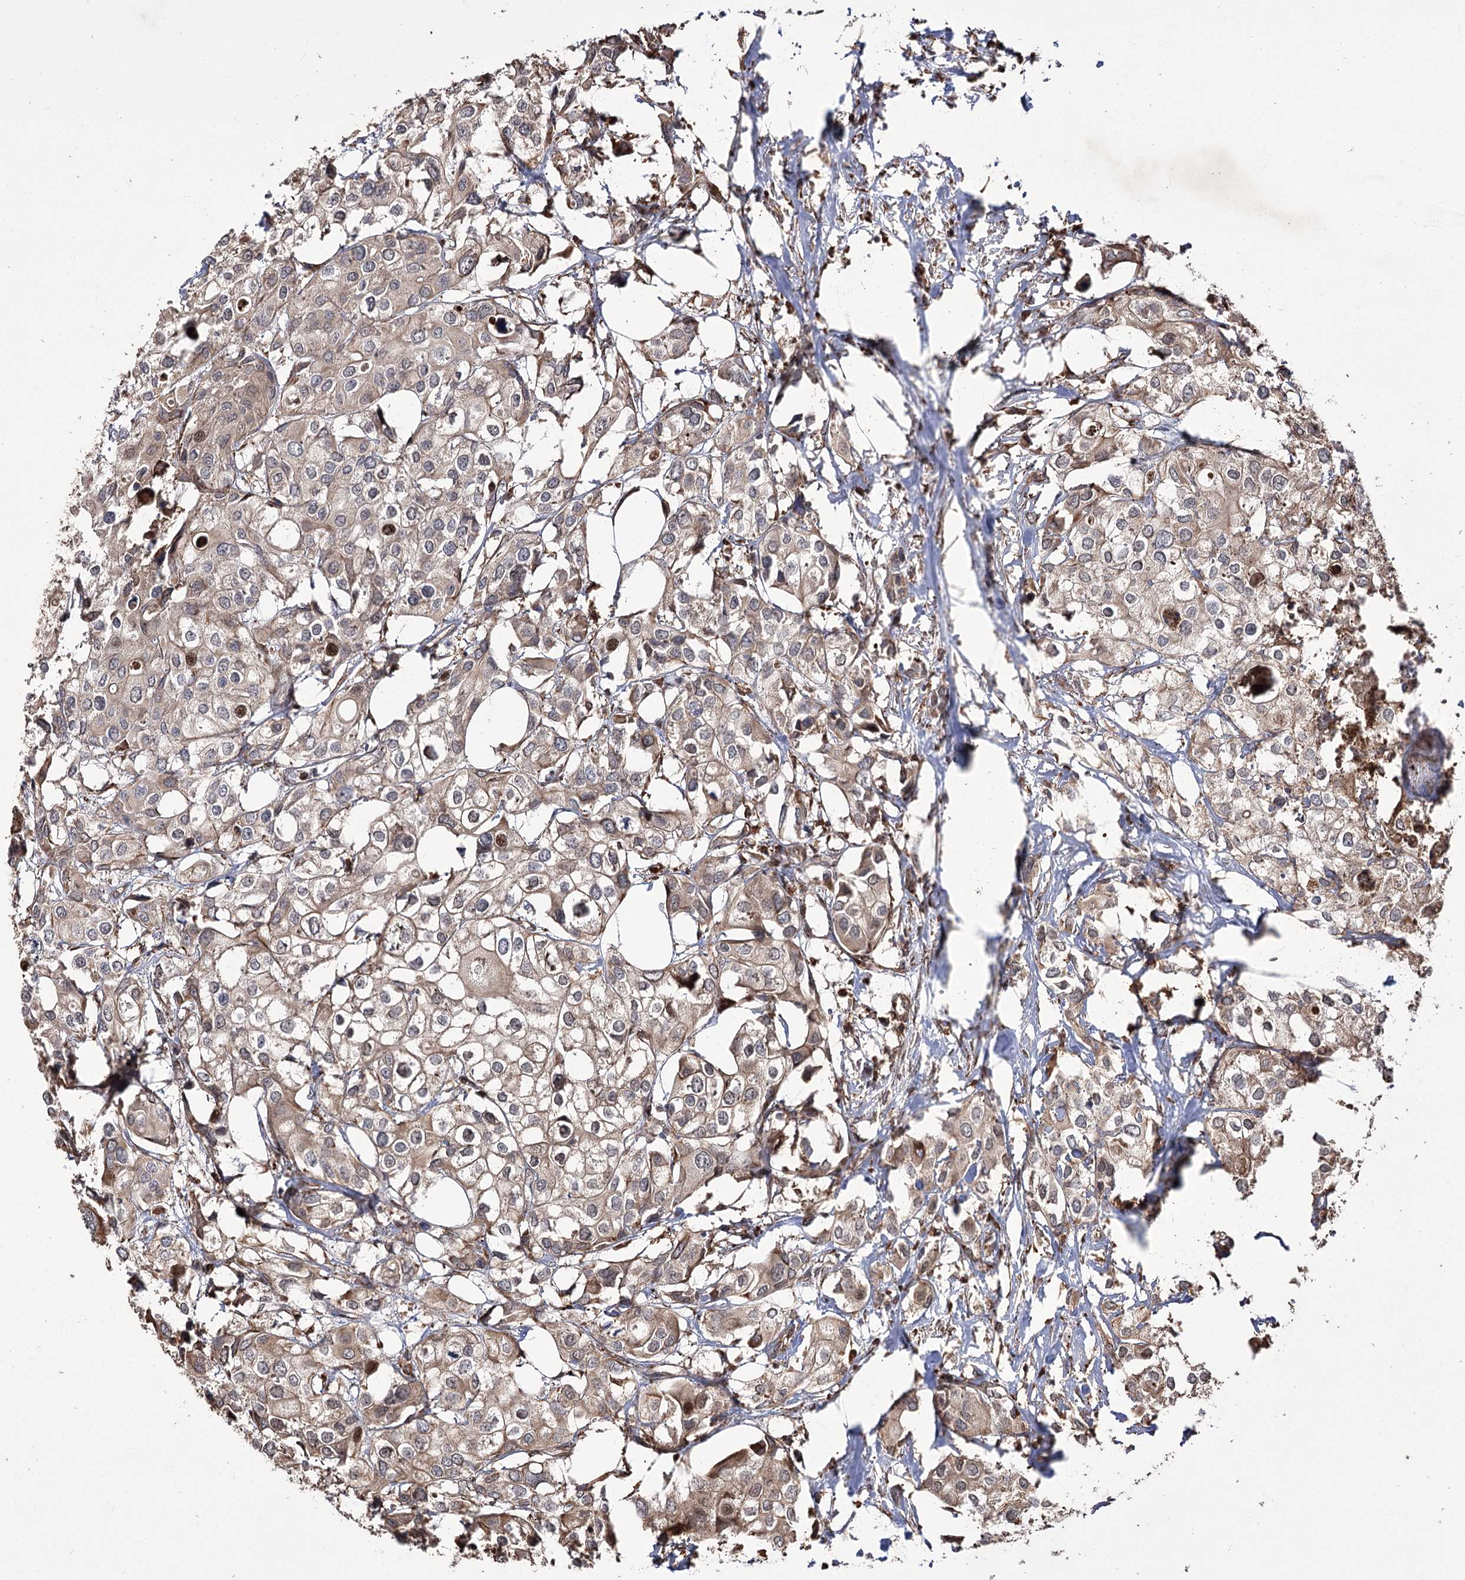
{"staining": {"intensity": "moderate", "quantity": "25%-75%", "location": "cytoplasmic/membranous"}, "tissue": "urothelial cancer", "cell_type": "Tumor cells", "image_type": "cancer", "snomed": [{"axis": "morphology", "description": "Urothelial carcinoma, High grade"}, {"axis": "topography", "description": "Urinary bladder"}], "caption": "The micrograph reveals staining of urothelial cancer, revealing moderate cytoplasmic/membranous protein positivity (brown color) within tumor cells. (DAB (3,3'-diaminobenzidine) IHC with brightfield microscopy, high magnification).", "gene": "FANCL", "patient": {"sex": "male", "age": 64}}